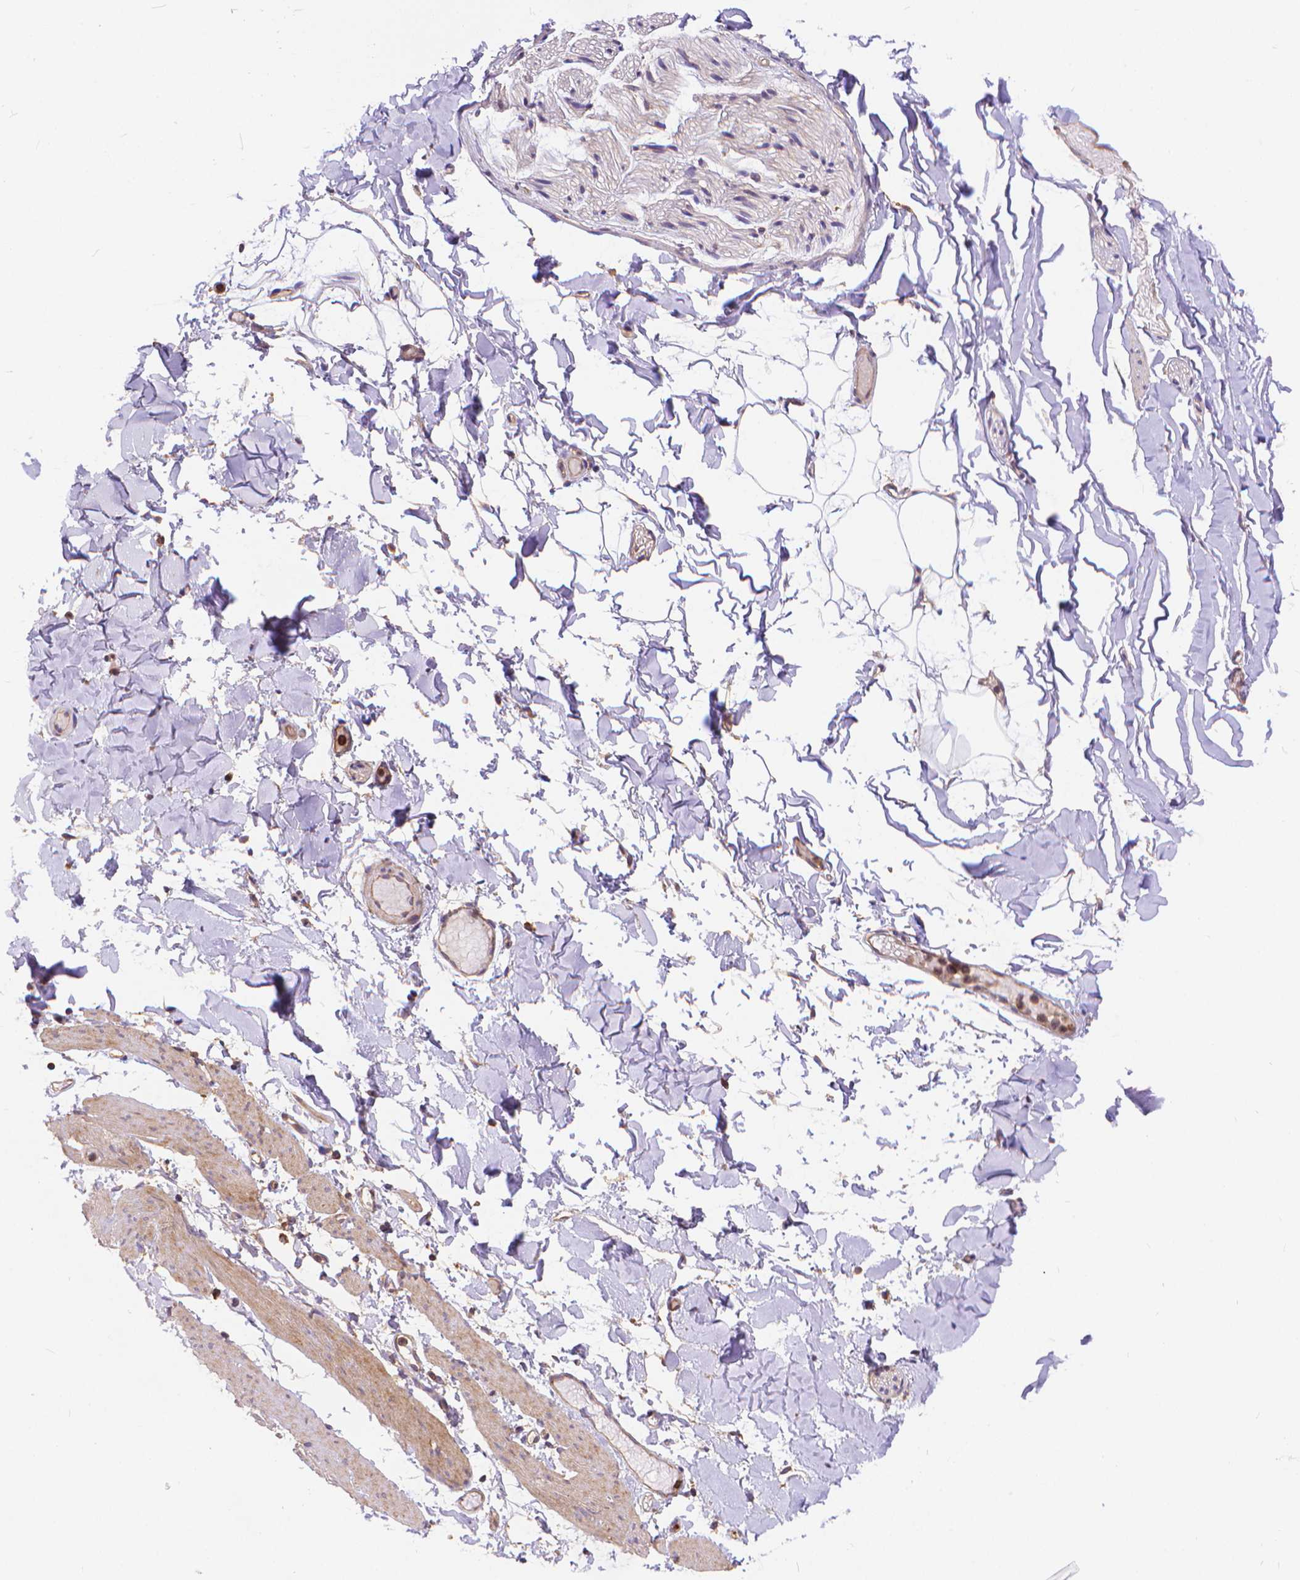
{"staining": {"intensity": "weak", "quantity": ">75%", "location": "cytoplasmic/membranous"}, "tissue": "adipose tissue", "cell_type": "Adipocytes", "image_type": "normal", "snomed": [{"axis": "morphology", "description": "Normal tissue, NOS"}, {"axis": "topography", "description": "Gallbladder"}, {"axis": "topography", "description": "Peripheral nerve tissue"}], "caption": "This histopathology image demonstrates immunohistochemistry (IHC) staining of unremarkable human adipose tissue, with low weak cytoplasmic/membranous expression in about >75% of adipocytes.", "gene": "ARAP1", "patient": {"sex": "female", "age": 45}}